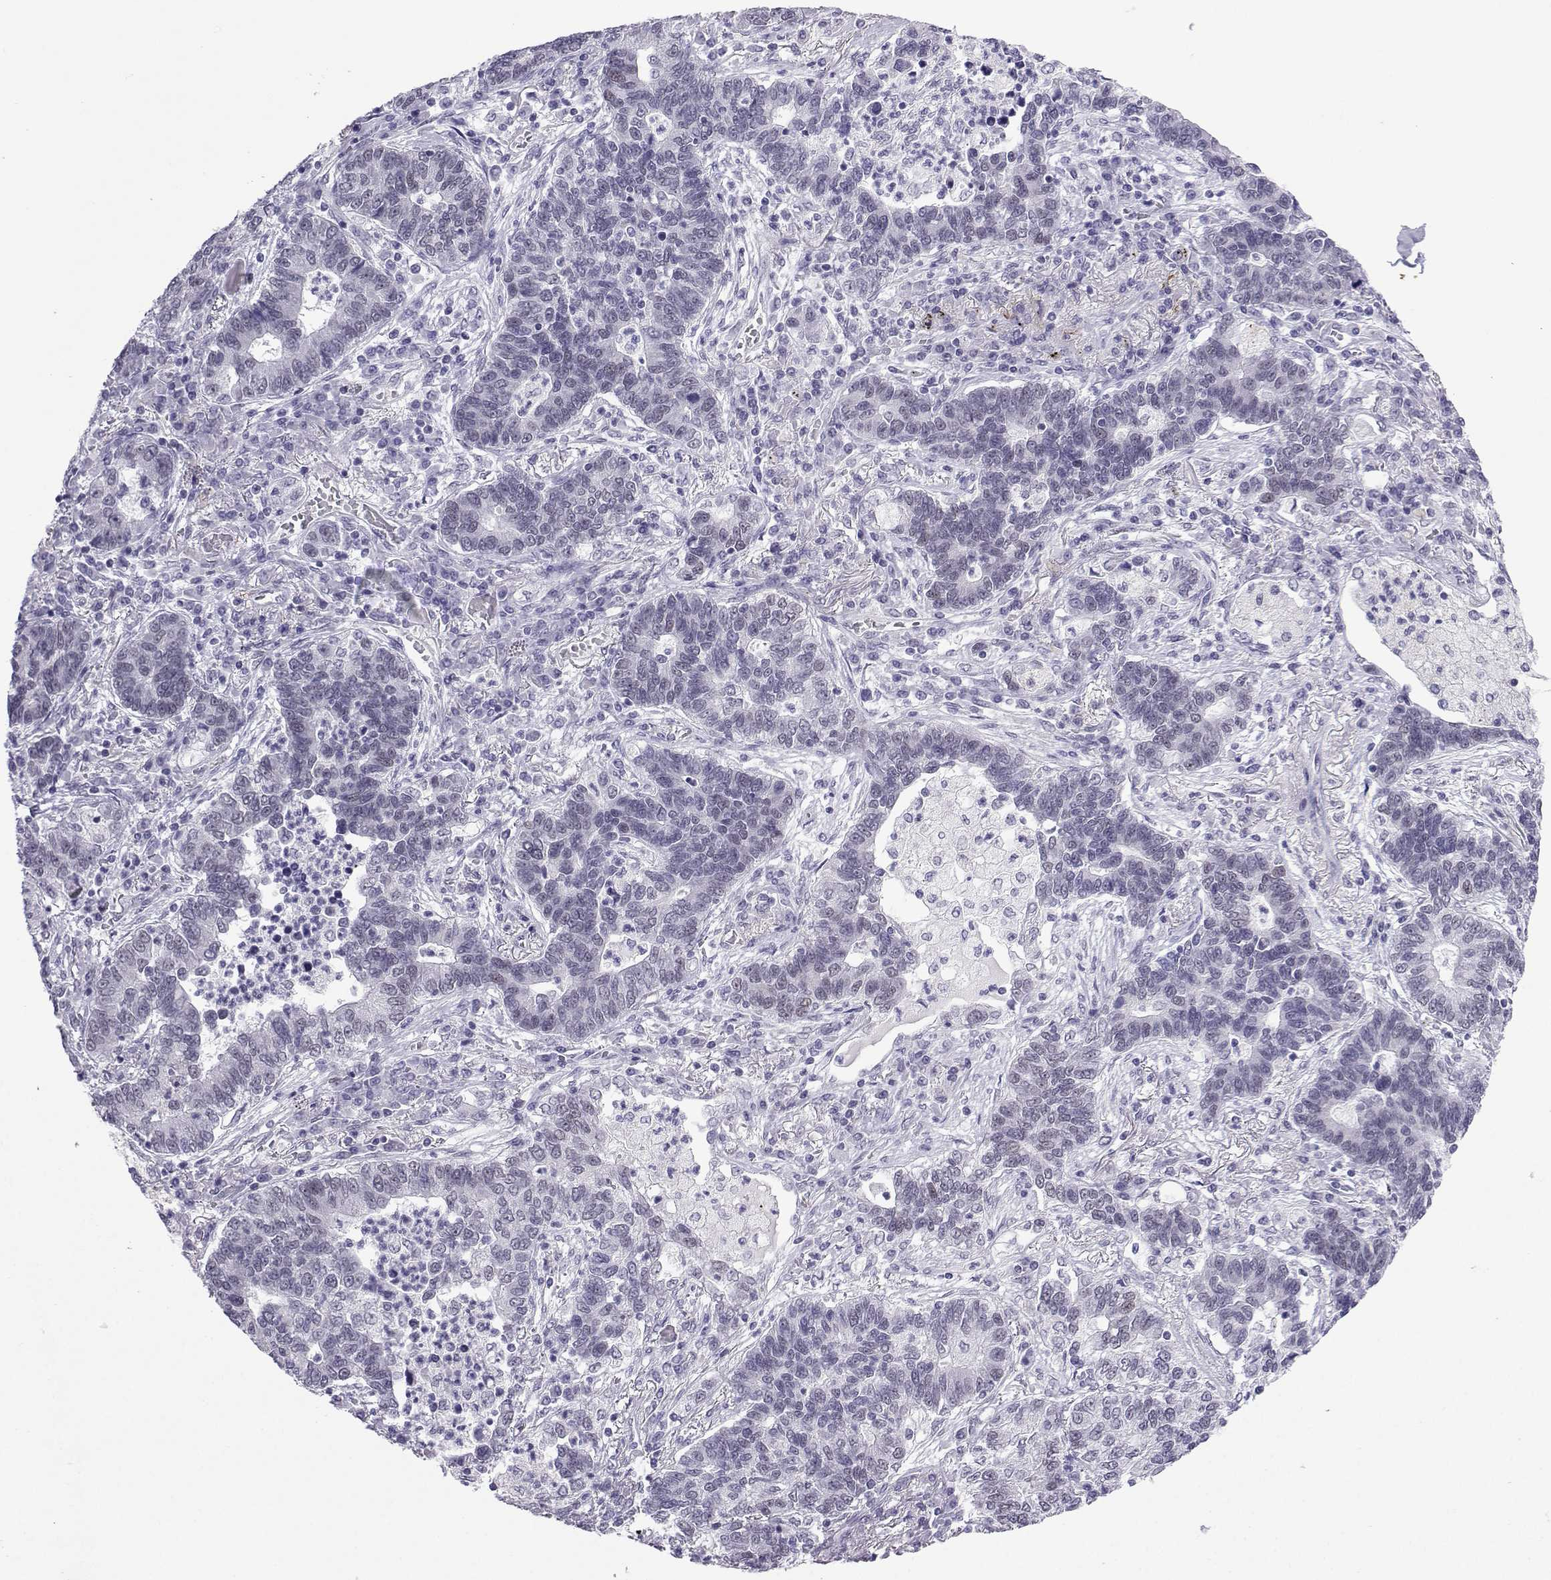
{"staining": {"intensity": "negative", "quantity": "none", "location": "none"}, "tissue": "lung cancer", "cell_type": "Tumor cells", "image_type": "cancer", "snomed": [{"axis": "morphology", "description": "Adenocarcinoma, NOS"}, {"axis": "topography", "description": "Lung"}], "caption": "Immunohistochemistry of human lung cancer shows no expression in tumor cells.", "gene": "LORICRIN", "patient": {"sex": "female", "age": 57}}